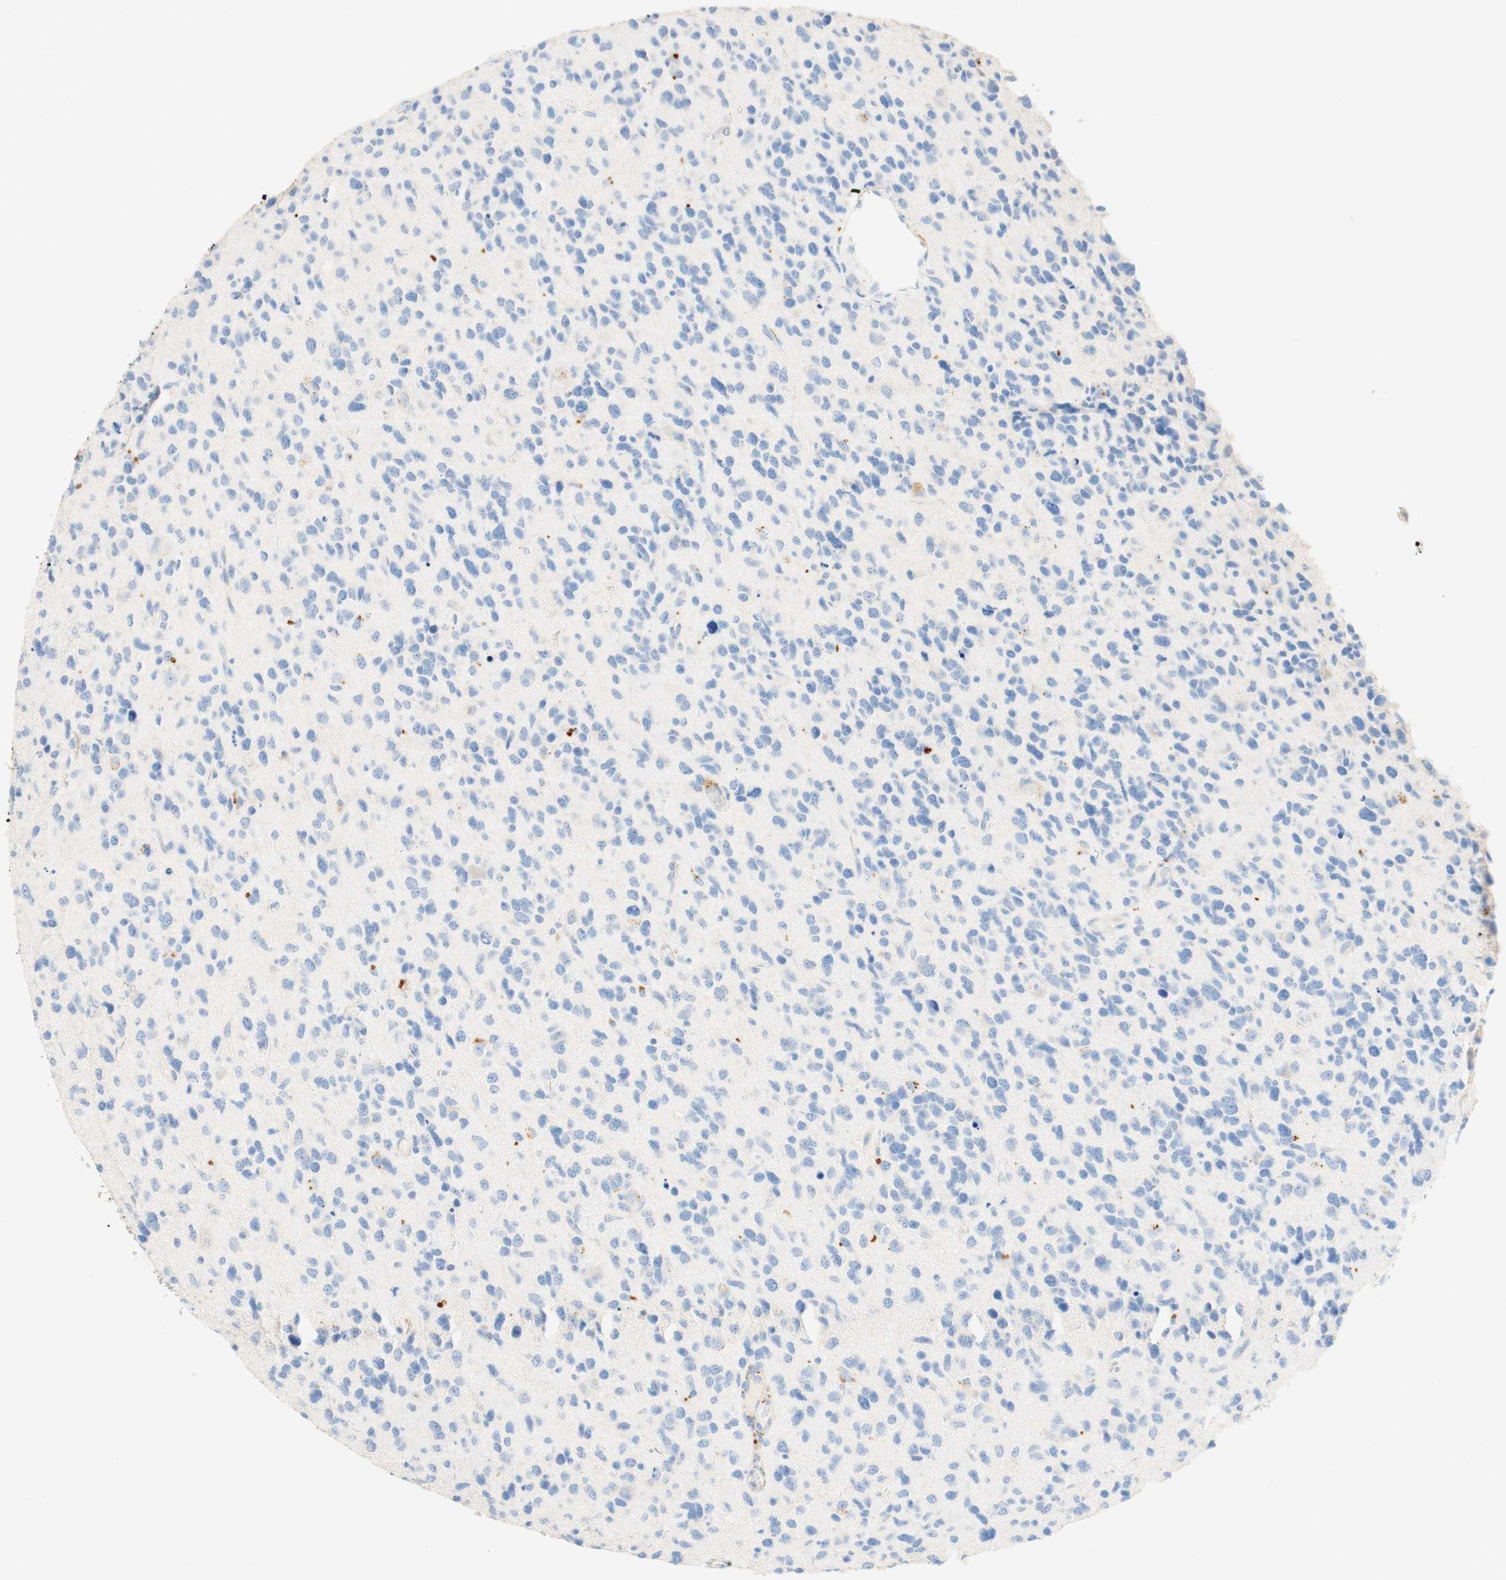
{"staining": {"intensity": "negative", "quantity": "none", "location": "none"}, "tissue": "glioma", "cell_type": "Tumor cells", "image_type": "cancer", "snomed": [{"axis": "morphology", "description": "Glioma, malignant, High grade"}, {"axis": "topography", "description": "Brain"}], "caption": "The micrograph demonstrates no staining of tumor cells in glioma. (Brightfield microscopy of DAB (3,3'-diaminobenzidine) IHC at high magnification).", "gene": "CD63", "patient": {"sex": "female", "age": 58}}